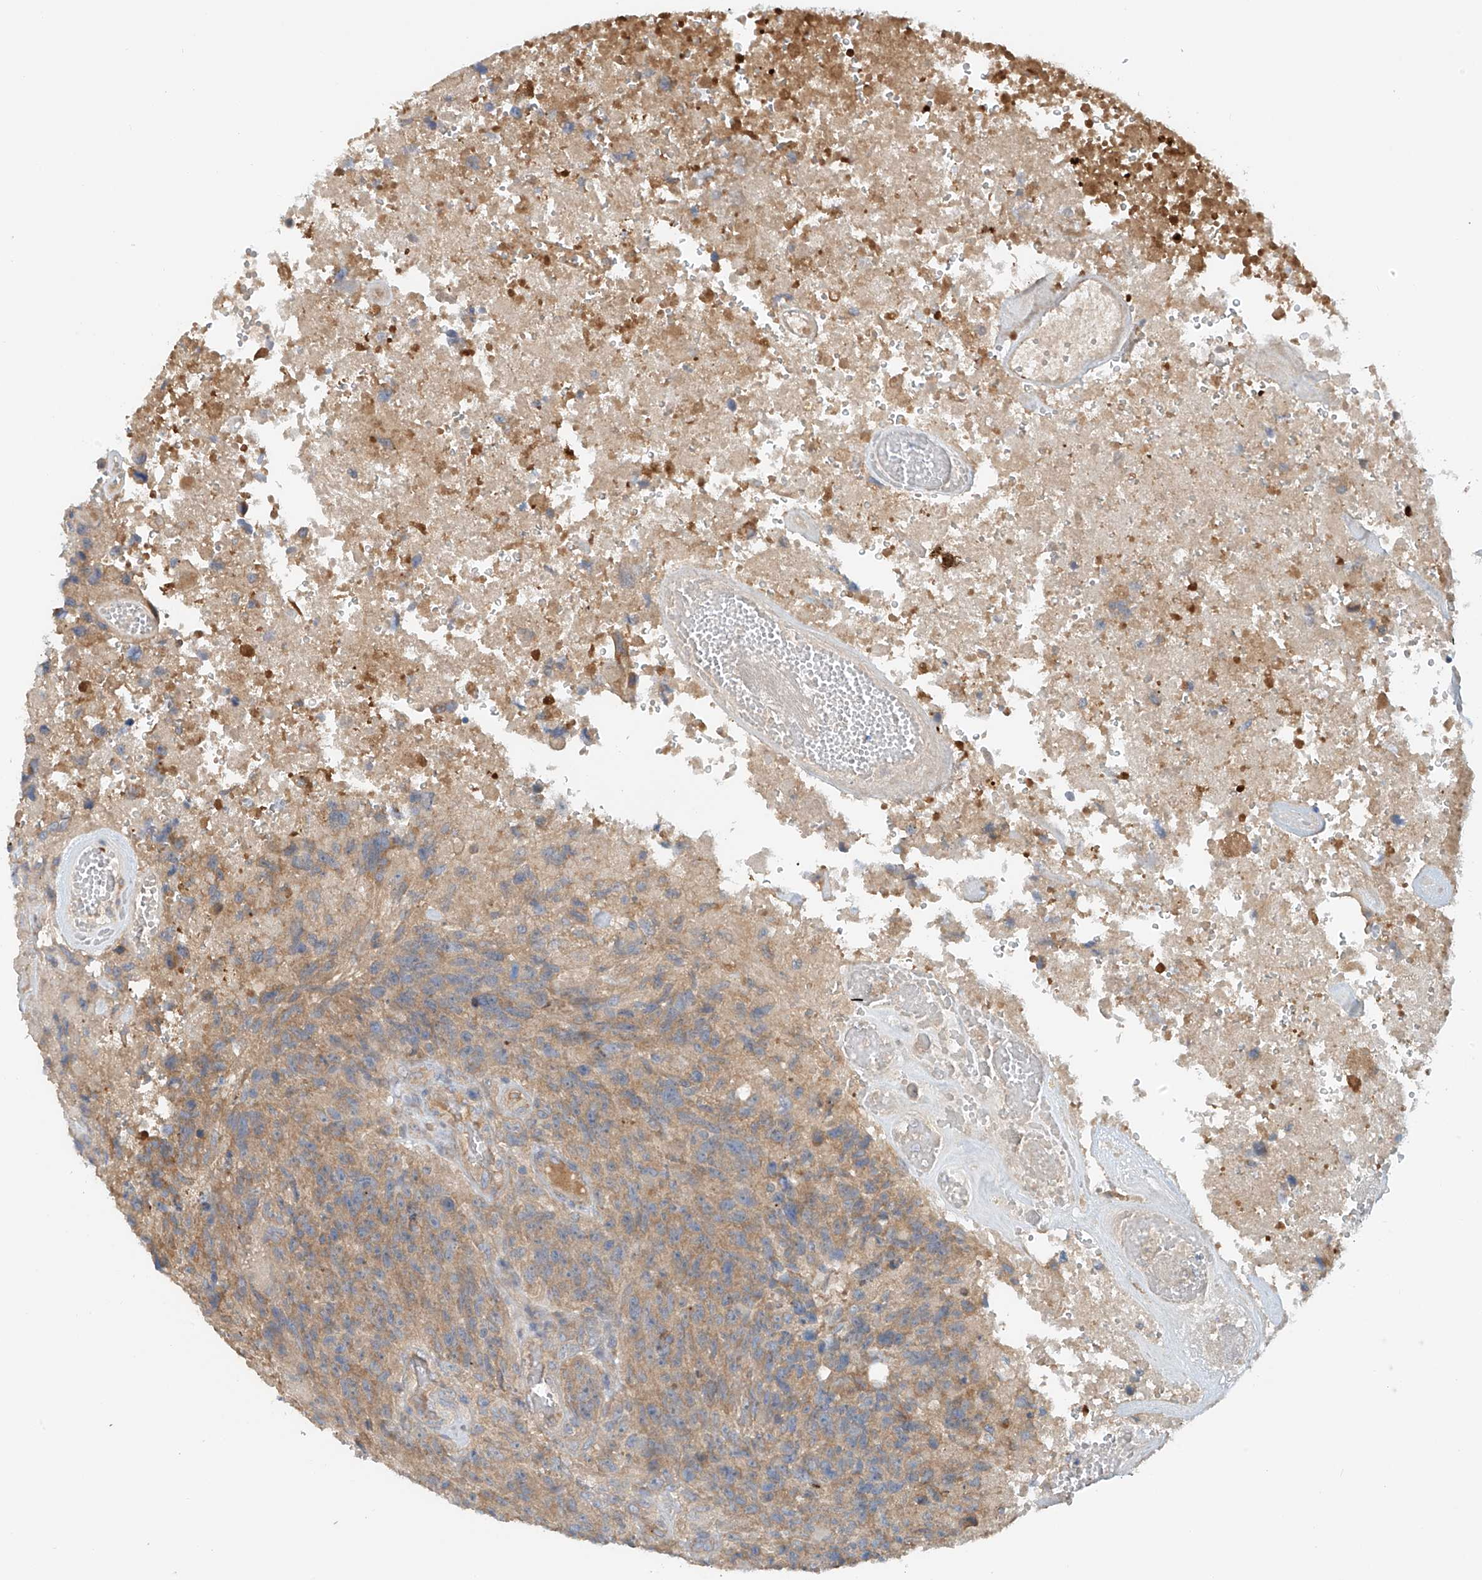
{"staining": {"intensity": "moderate", "quantity": ">75%", "location": "cytoplasmic/membranous"}, "tissue": "glioma", "cell_type": "Tumor cells", "image_type": "cancer", "snomed": [{"axis": "morphology", "description": "Glioma, malignant, High grade"}, {"axis": "topography", "description": "Brain"}], "caption": "High-grade glioma (malignant) stained for a protein demonstrates moderate cytoplasmic/membranous positivity in tumor cells.", "gene": "LYRM9", "patient": {"sex": "male", "age": 69}}